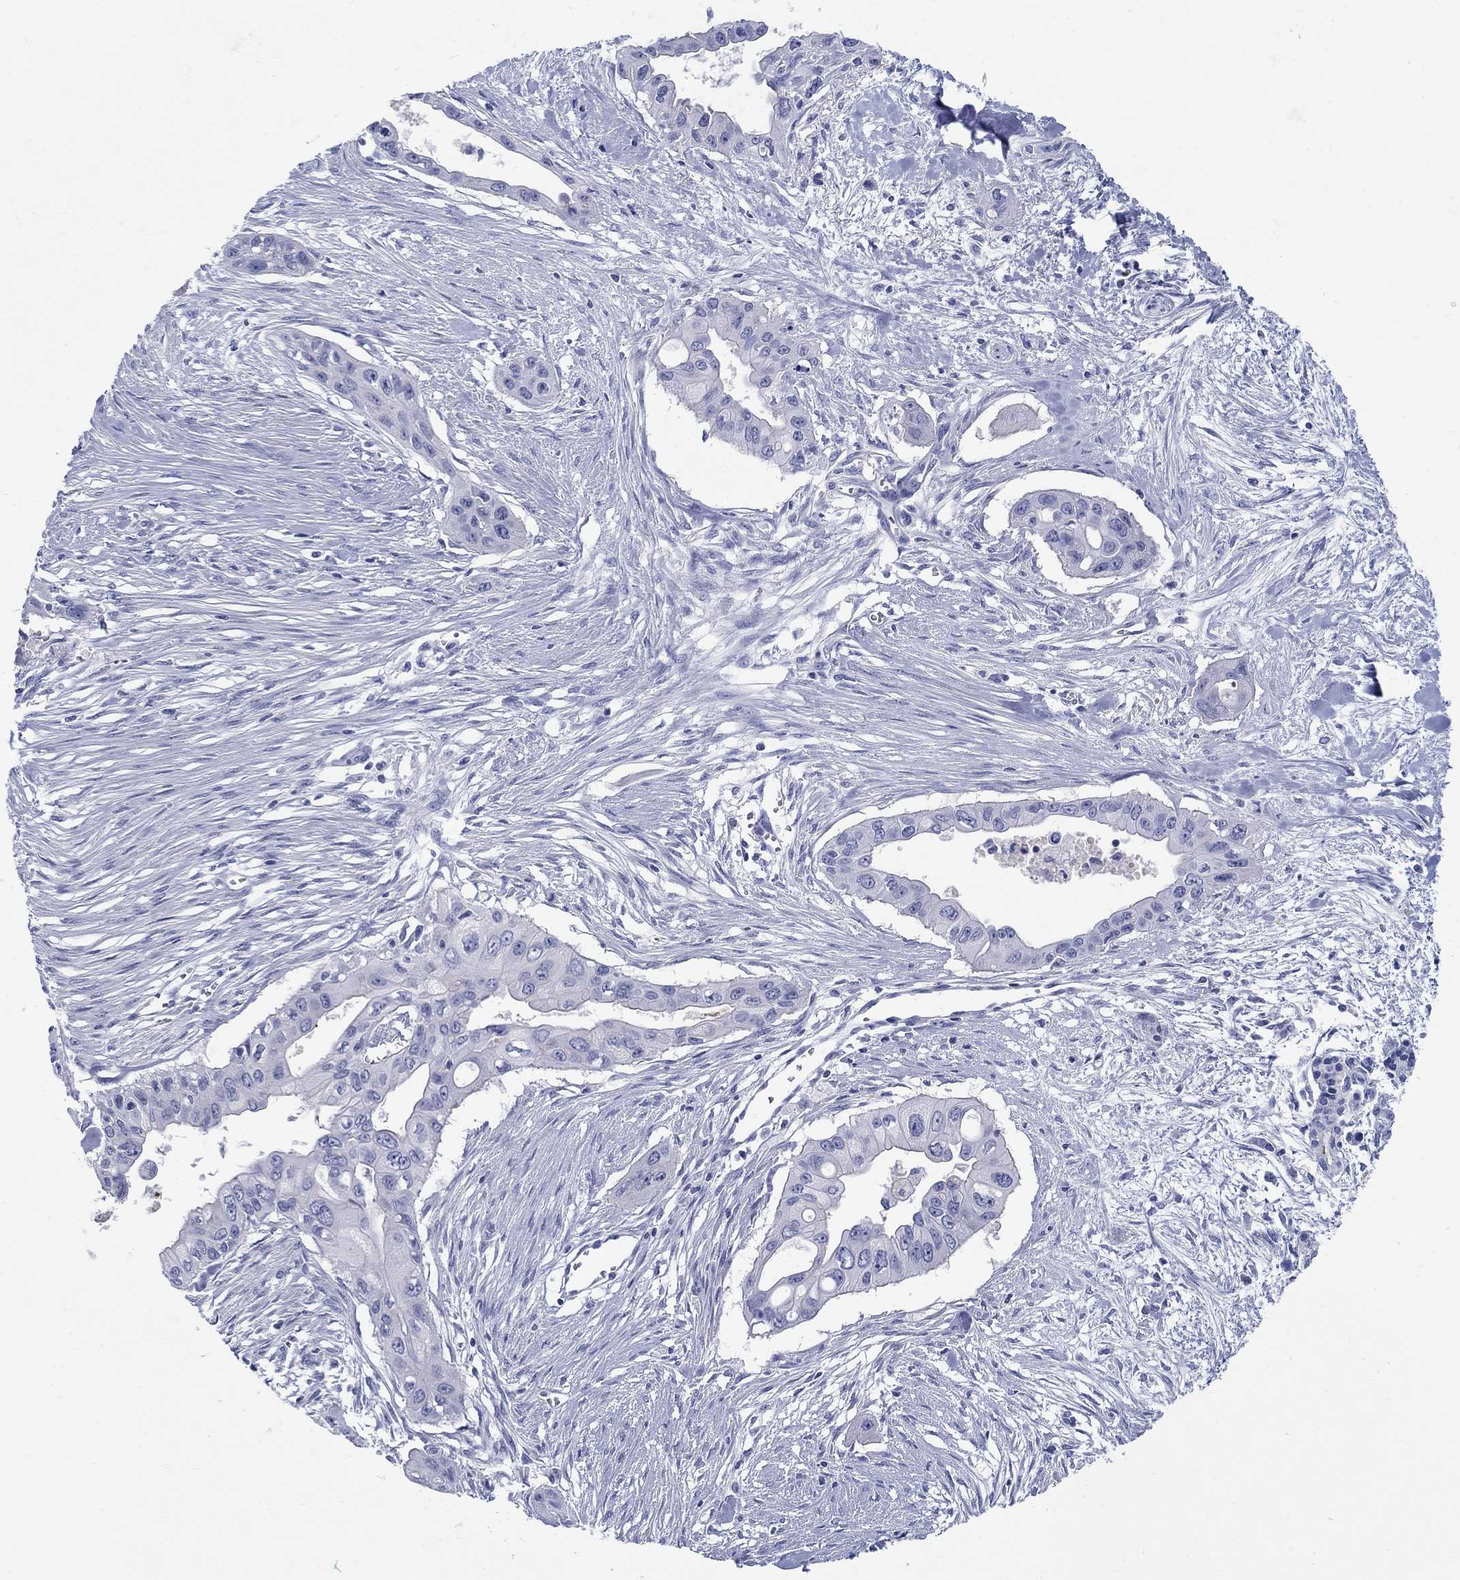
{"staining": {"intensity": "negative", "quantity": "none", "location": "none"}, "tissue": "pancreatic cancer", "cell_type": "Tumor cells", "image_type": "cancer", "snomed": [{"axis": "morphology", "description": "Adenocarcinoma, NOS"}, {"axis": "topography", "description": "Pancreas"}], "caption": "Tumor cells show no significant protein staining in pancreatic adenocarcinoma.", "gene": "CRYGD", "patient": {"sex": "male", "age": 60}}